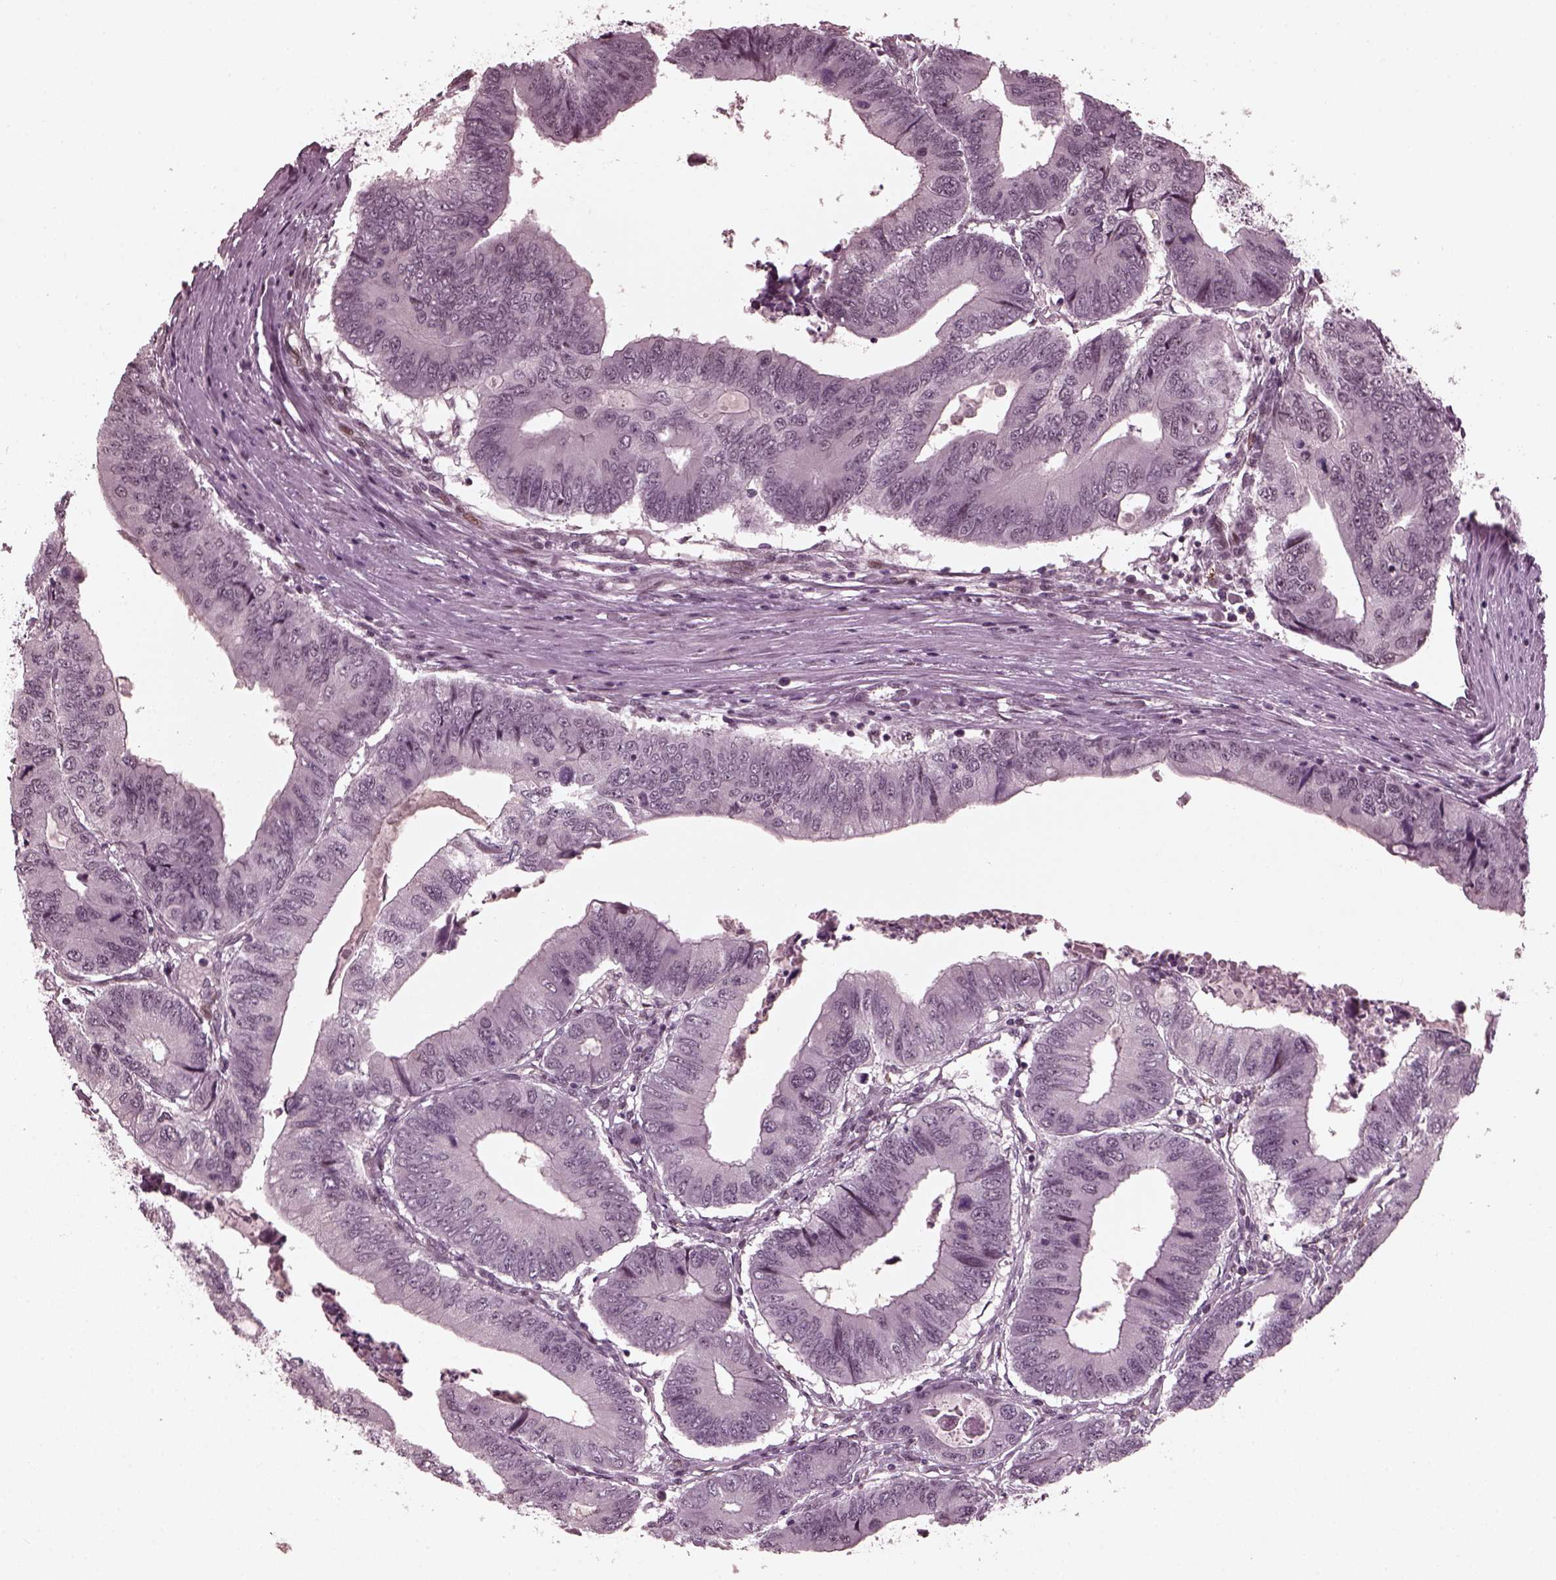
{"staining": {"intensity": "negative", "quantity": "none", "location": "none"}, "tissue": "colorectal cancer", "cell_type": "Tumor cells", "image_type": "cancer", "snomed": [{"axis": "morphology", "description": "Adenocarcinoma, NOS"}, {"axis": "topography", "description": "Colon"}], "caption": "Image shows no significant protein positivity in tumor cells of colorectal adenocarcinoma.", "gene": "TRIB3", "patient": {"sex": "male", "age": 53}}